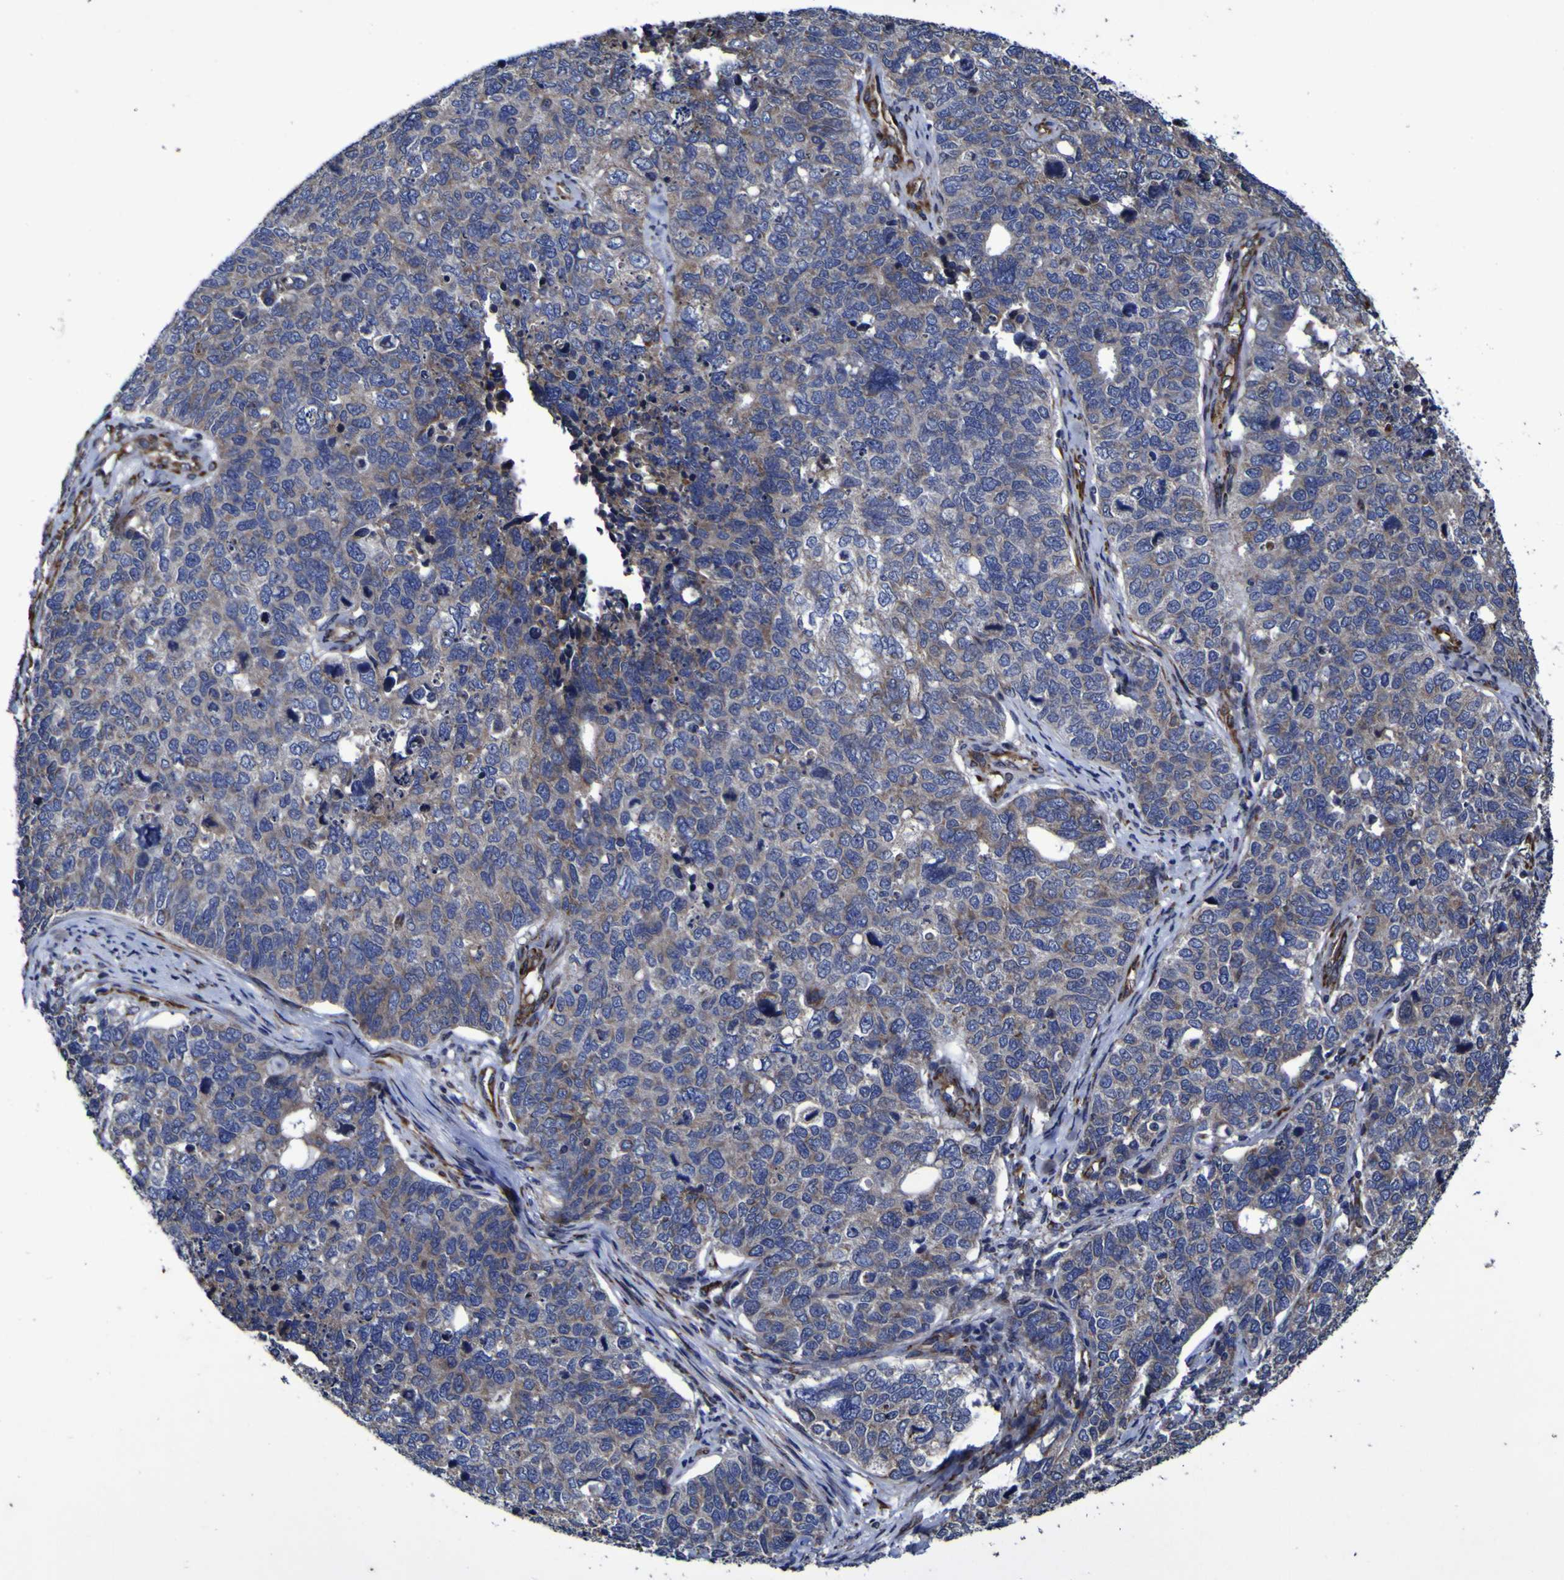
{"staining": {"intensity": "weak", "quantity": "25%-75%", "location": "cytoplasmic/membranous"}, "tissue": "cervical cancer", "cell_type": "Tumor cells", "image_type": "cancer", "snomed": [{"axis": "morphology", "description": "Squamous cell carcinoma, NOS"}, {"axis": "topography", "description": "Cervix"}], "caption": "Protein staining shows weak cytoplasmic/membranous expression in about 25%-75% of tumor cells in cervical cancer.", "gene": "P3H1", "patient": {"sex": "female", "age": 63}}